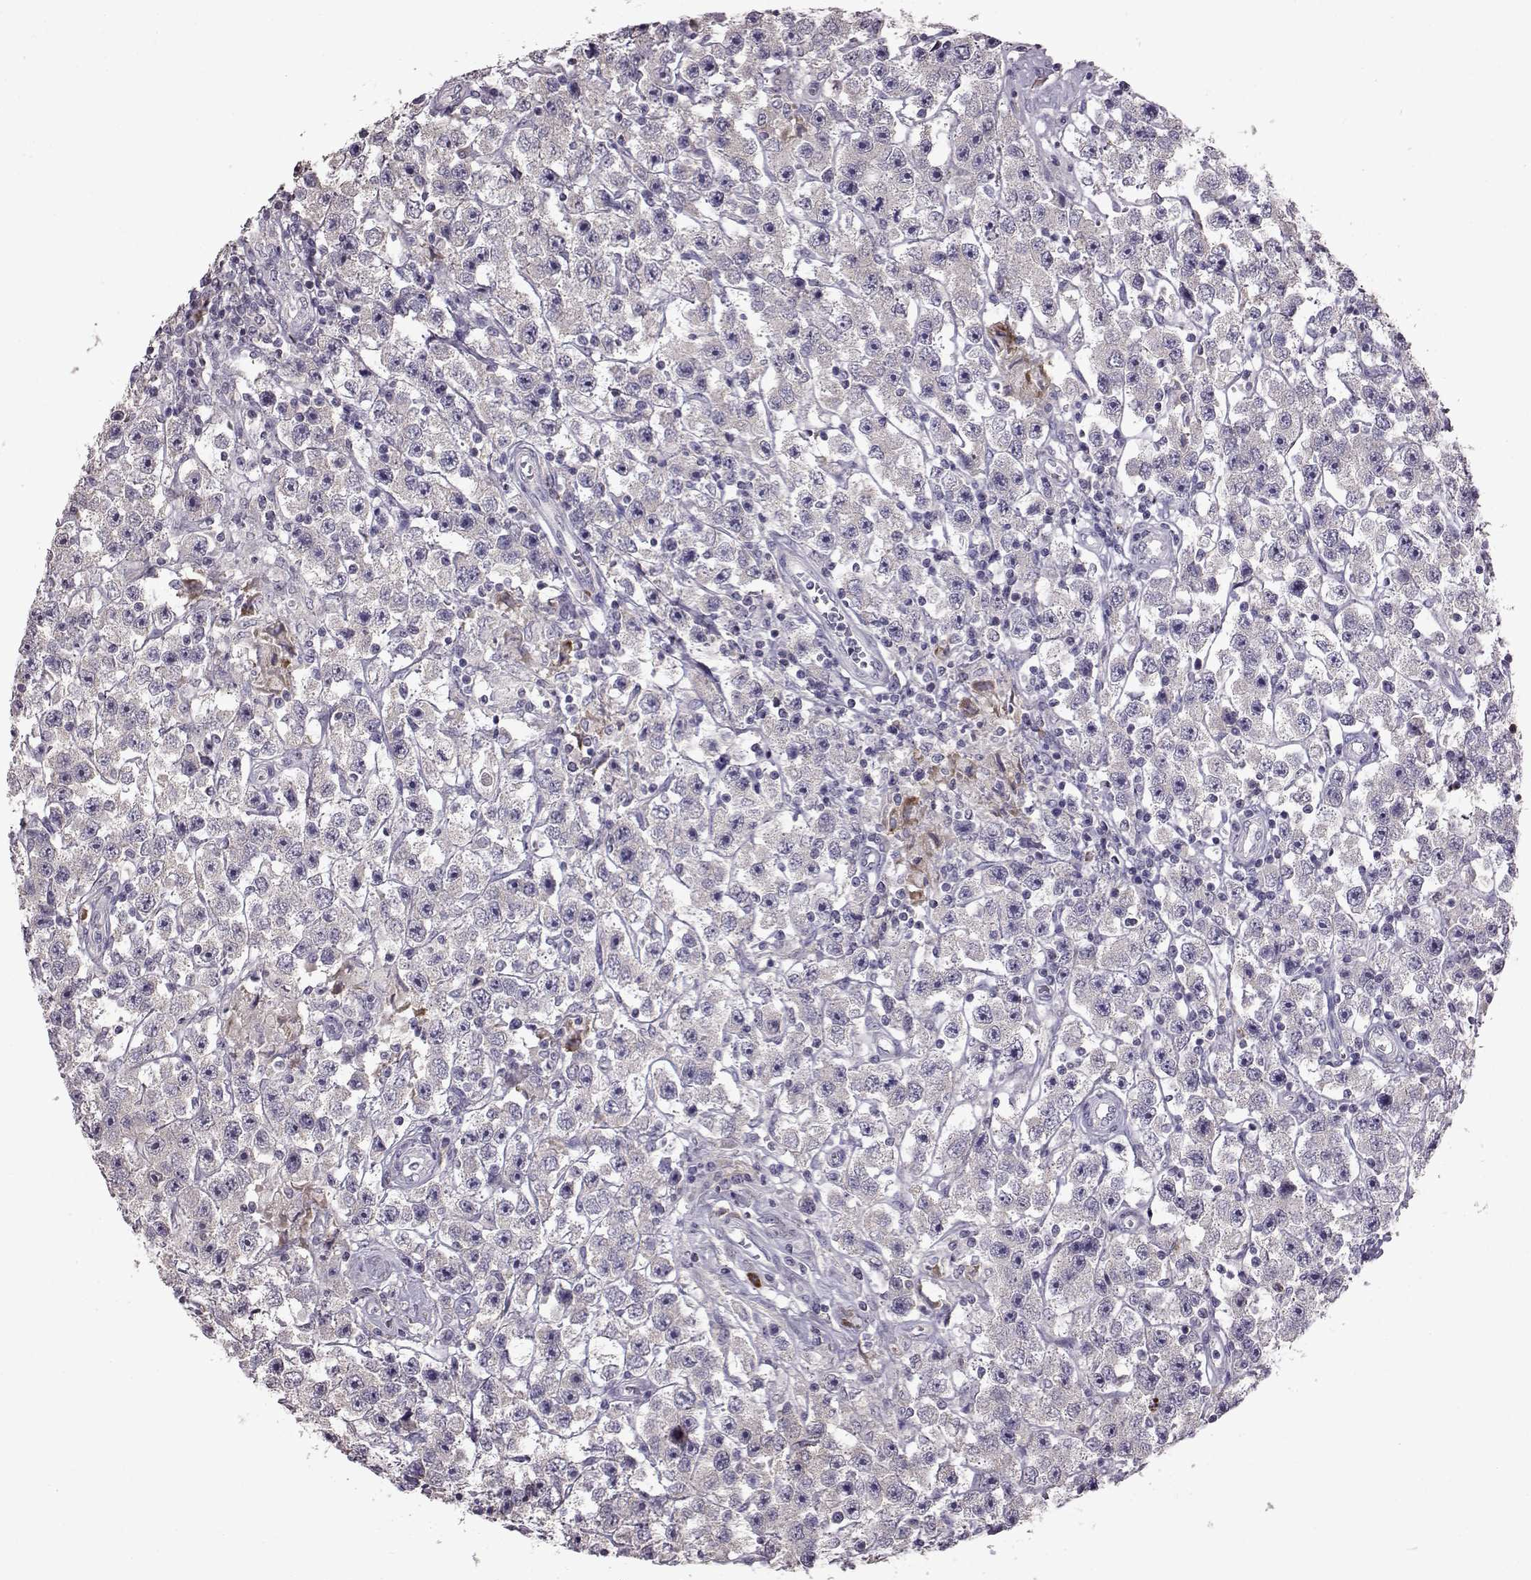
{"staining": {"intensity": "negative", "quantity": "none", "location": "none"}, "tissue": "testis cancer", "cell_type": "Tumor cells", "image_type": "cancer", "snomed": [{"axis": "morphology", "description": "Seminoma, NOS"}, {"axis": "topography", "description": "Testis"}], "caption": "The image exhibits no significant expression in tumor cells of testis seminoma.", "gene": "ADGRG2", "patient": {"sex": "male", "age": 45}}